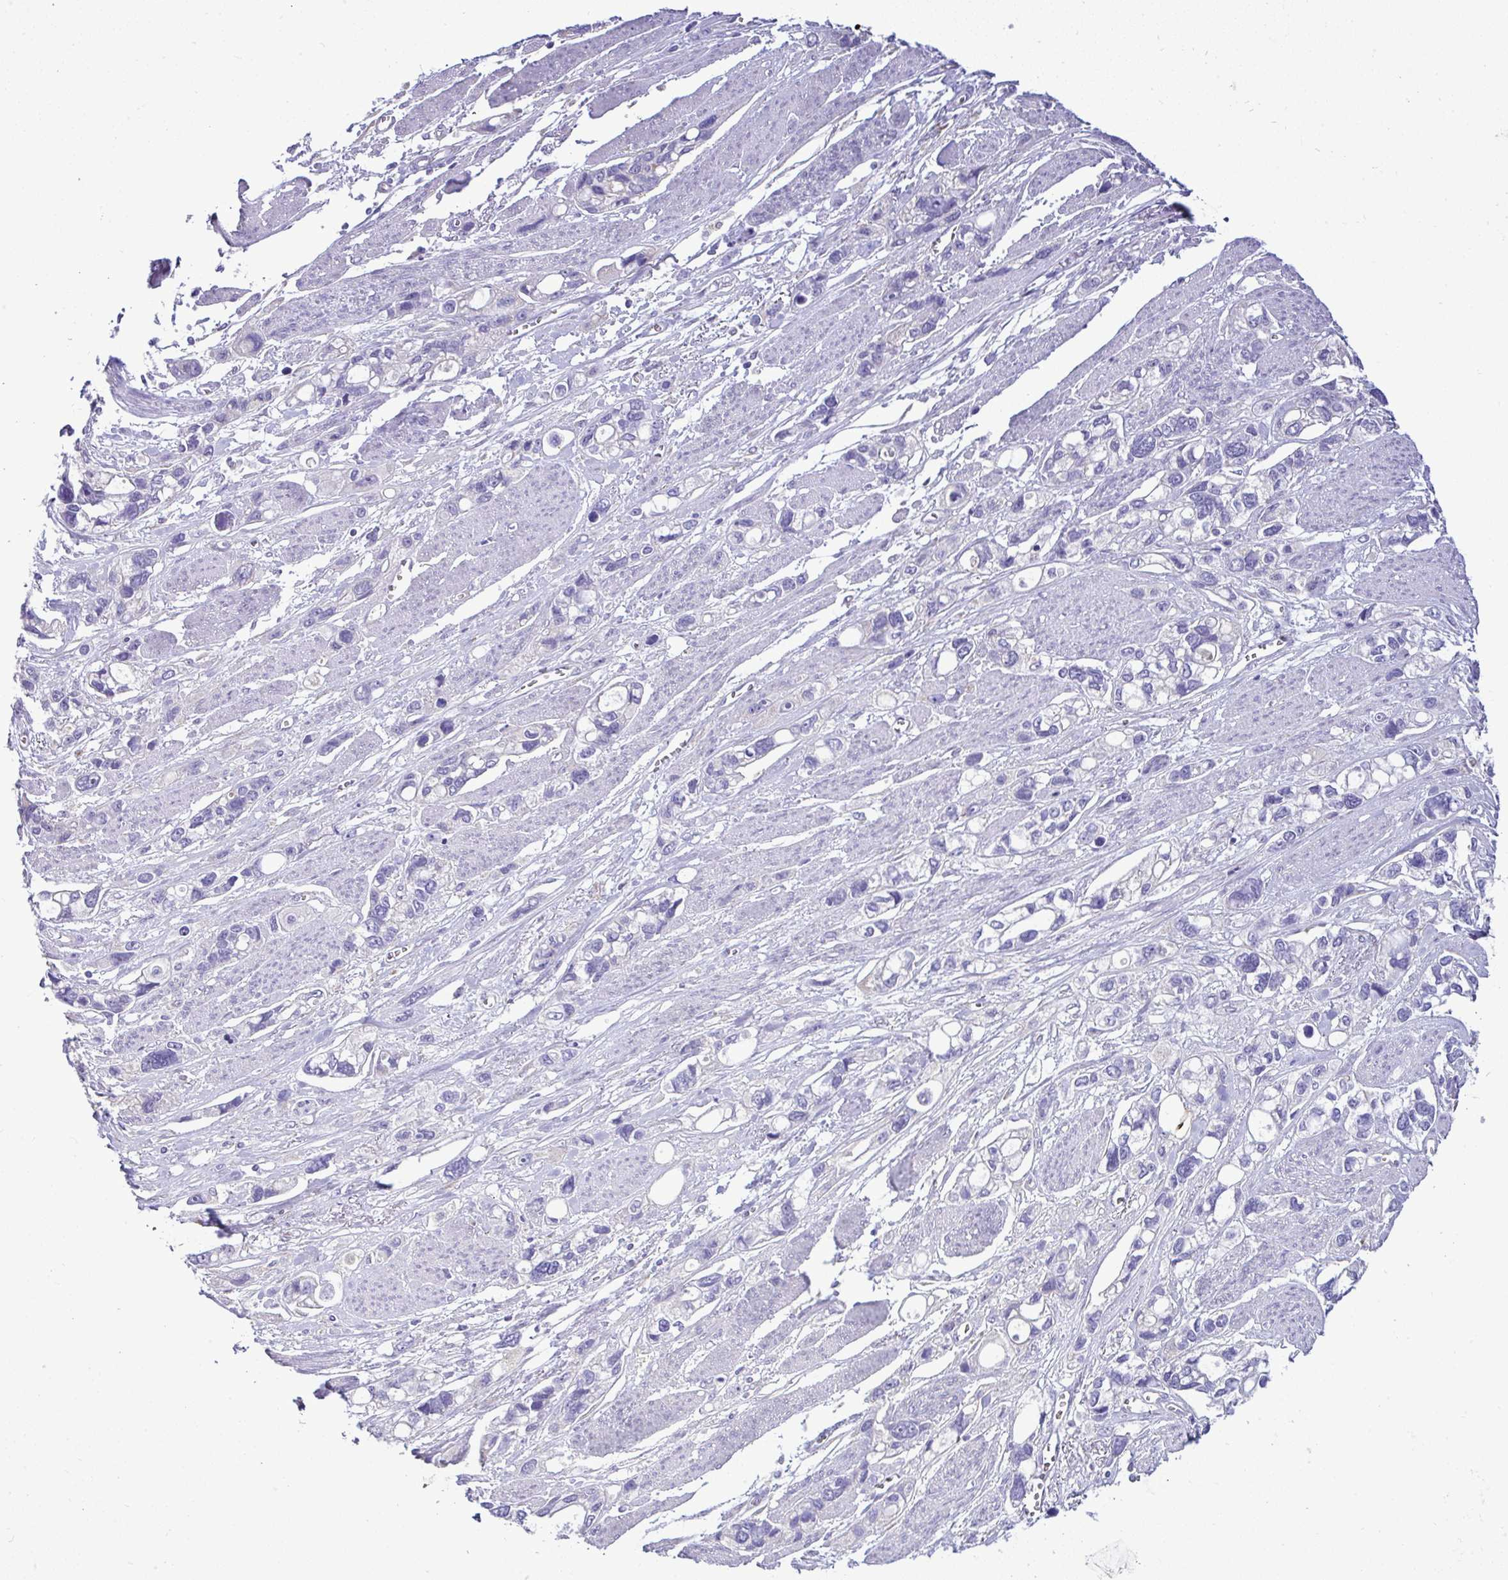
{"staining": {"intensity": "negative", "quantity": "none", "location": "none"}, "tissue": "stomach cancer", "cell_type": "Tumor cells", "image_type": "cancer", "snomed": [{"axis": "morphology", "description": "Adenocarcinoma, NOS"}, {"axis": "topography", "description": "Stomach, upper"}], "caption": "The histopathology image displays no significant positivity in tumor cells of stomach cancer (adenocarcinoma). (Stains: DAB IHC with hematoxylin counter stain, Microscopy: brightfield microscopy at high magnification).", "gene": "ST8SIA2", "patient": {"sex": "female", "age": 81}}